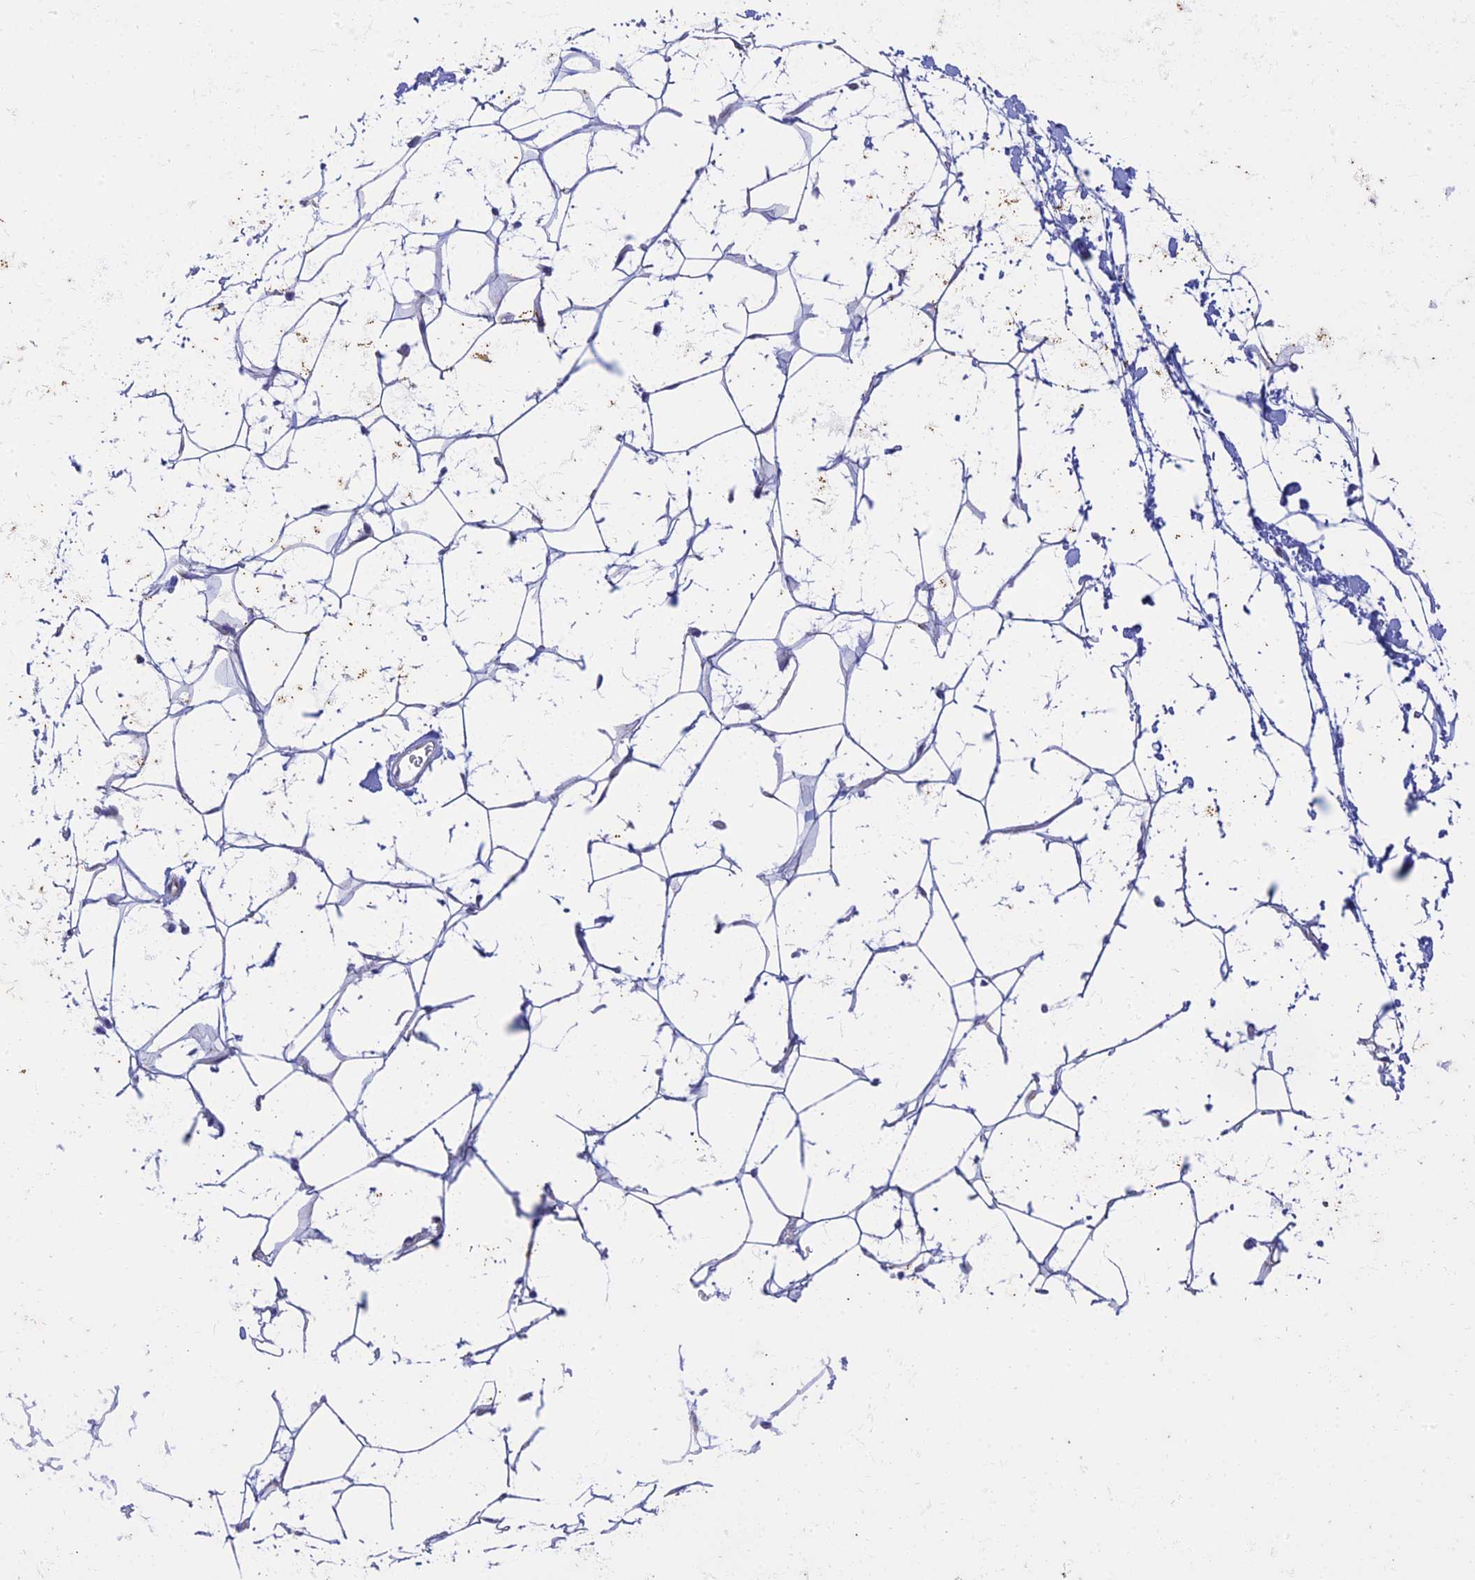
{"staining": {"intensity": "negative", "quantity": "none", "location": "none"}, "tissue": "adipose tissue", "cell_type": "Adipocytes", "image_type": "normal", "snomed": [{"axis": "morphology", "description": "Normal tissue, NOS"}, {"axis": "topography", "description": "Breast"}], "caption": "Immunohistochemistry image of unremarkable human adipose tissue stained for a protein (brown), which demonstrates no positivity in adipocytes. (Brightfield microscopy of DAB immunohistochemistry at high magnification).", "gene": "PTCD2", "patient": {"sex": "female", "age": 26}}